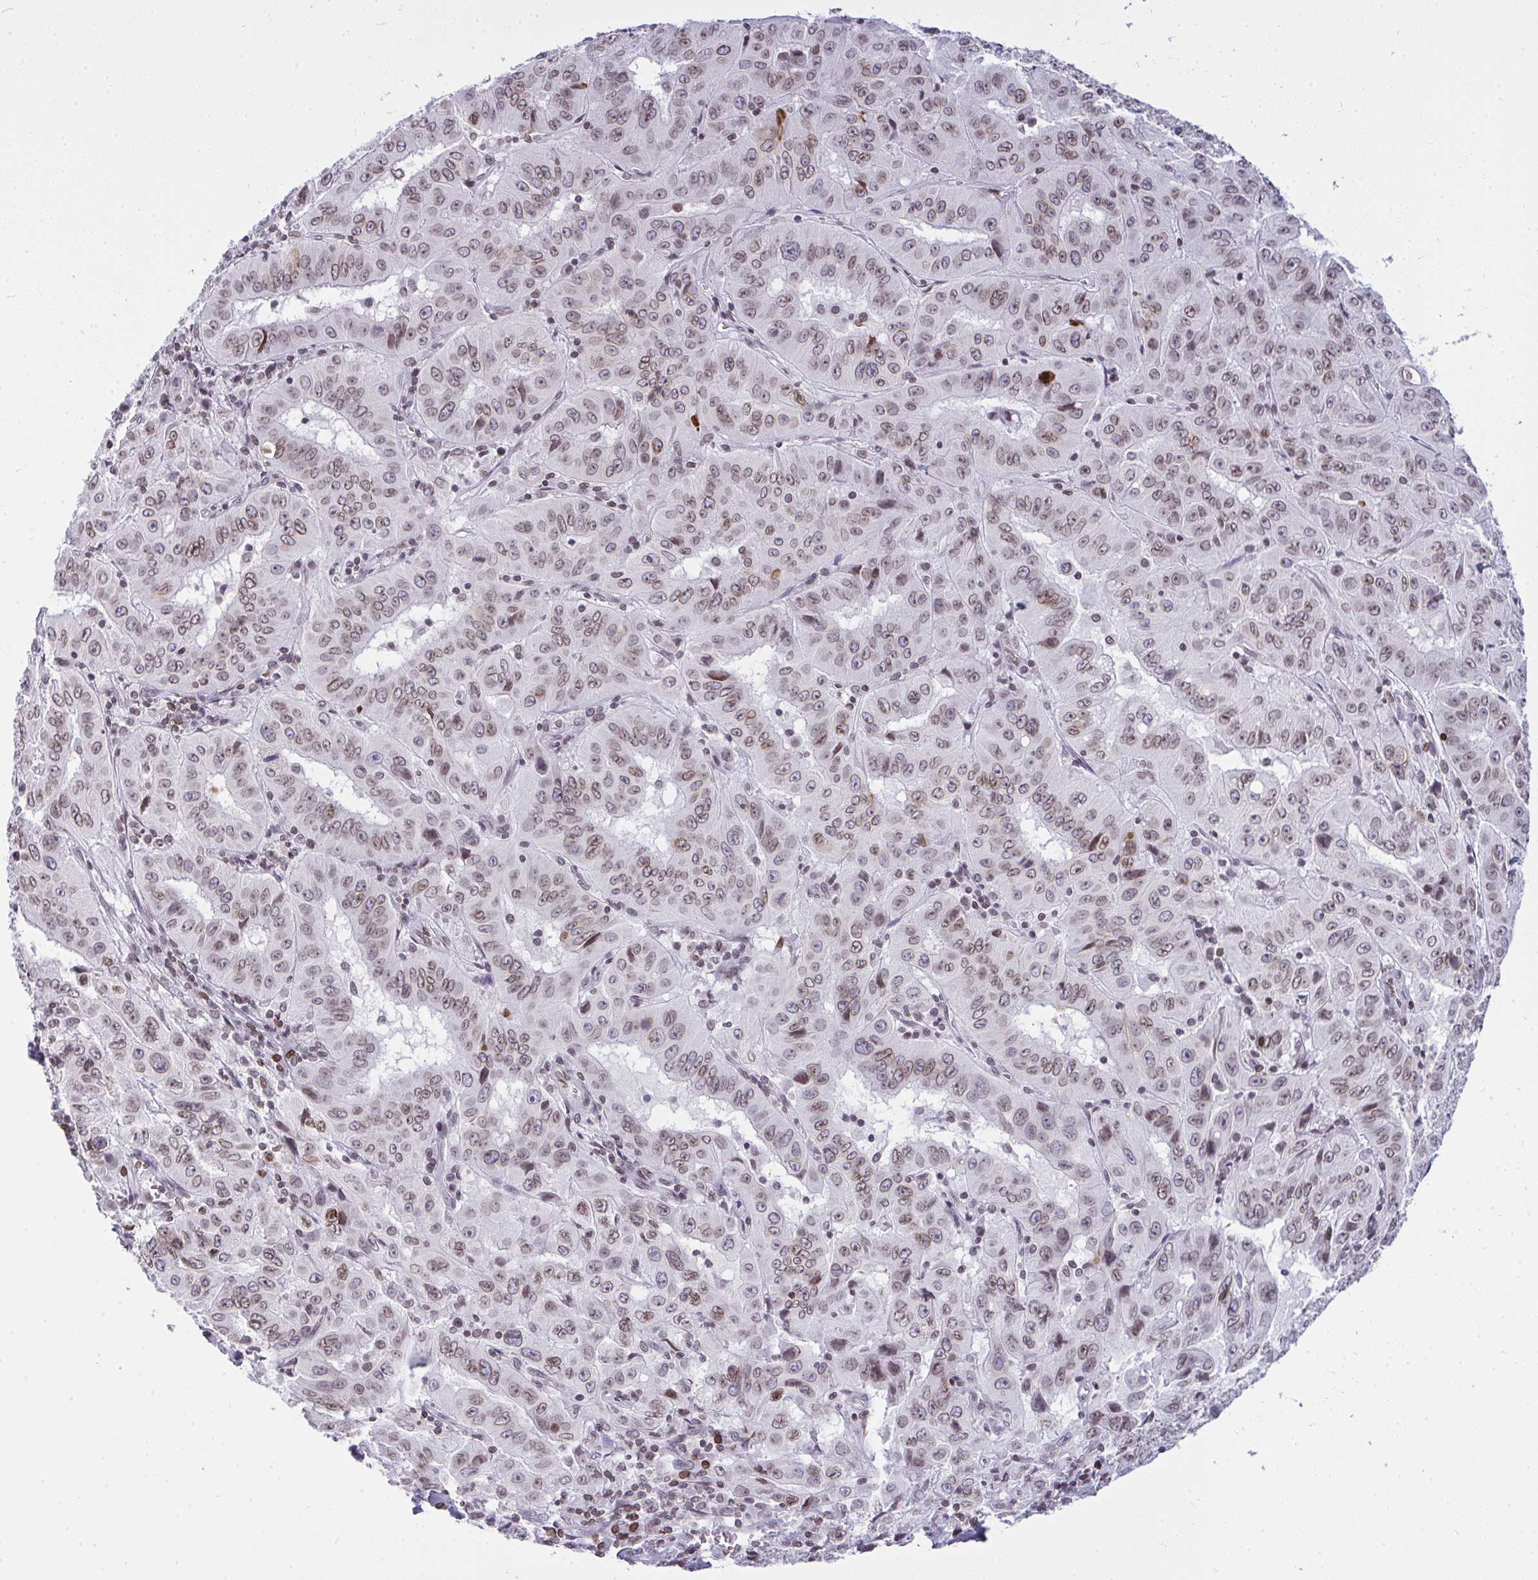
{"staining": {"intensity": "weak", "quantity": ">75%", "location": "cytoplasmic/membranous,nuclear"}, "tissue": "pancreatic cancer", "cell_type": "Tumor cells", "image_type": "cancer", "snomed": [{"axis": "morphology", "description": "Adenocarcinoma, NOS"}, {"axis": "topography", "description": "Pancreas"}], "caption": "DAB (3,3'-diaminobenzidine) immunohistochemical staining of adenocarcinoma (pancreatic) reveals weak cytoplasmic/membranous and nuclear protein expression in about >75% of tumor cells.", "gene": "LMNB2", "patient": {"sex": "male", "age": 63}}